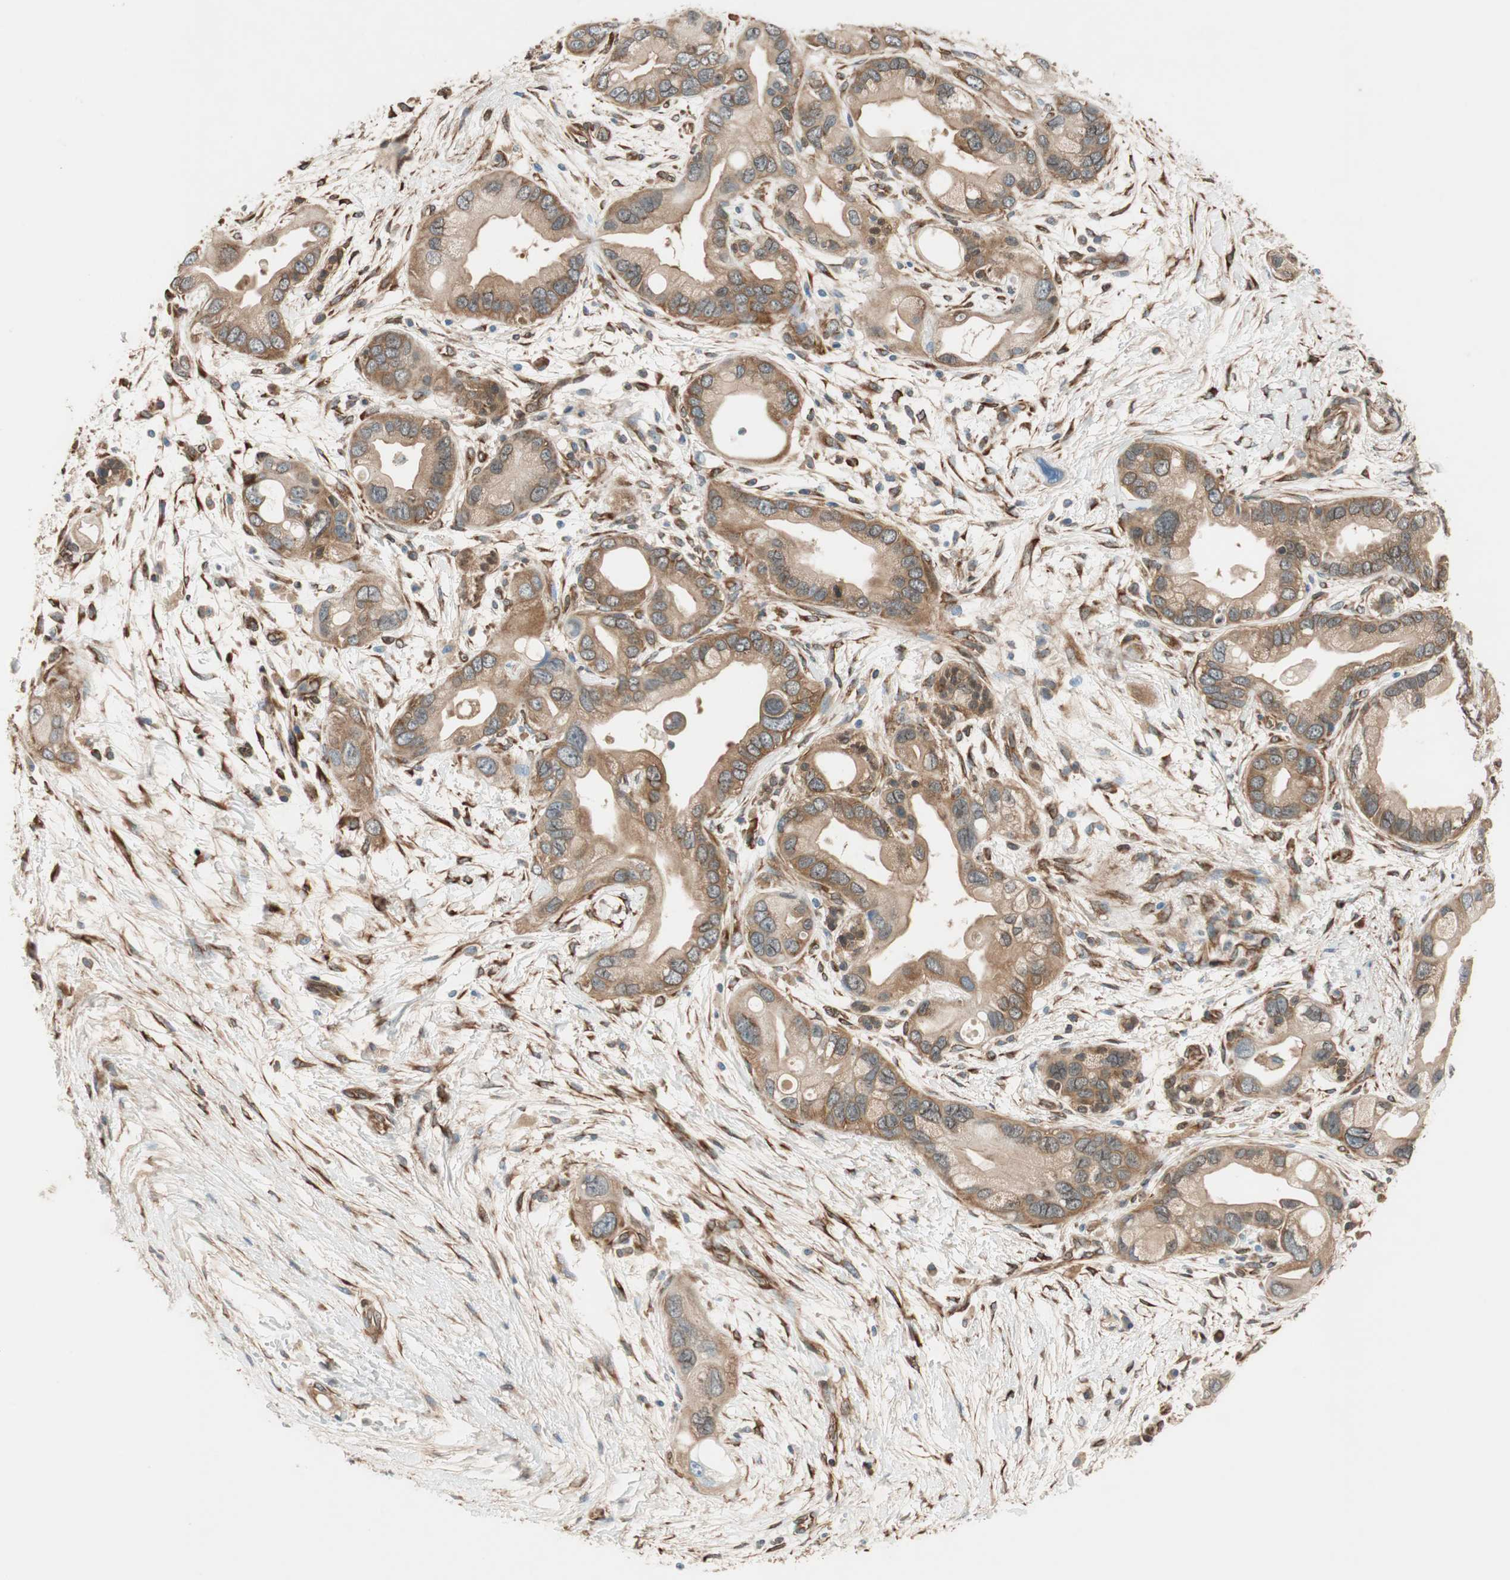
{"staining": {"intensity": "moderate", "quantity": ">75%", "location": "cytoplasmic/membranous"}, "tissue": "pancreatic cancer", "cell_type": "Tumor cells", "image_type": "cancer", "snomed": [{"axis": "morphology", "description": "Adenocarcinoma, NOS"}, {"axis": "topography", "description": "Pancreas"}], "caption": "Human pancreatic cancer stained for a protein (brown) exhibits moderate cytoplasmic/membranous positive staining in about >75% of tumor cells.", "gene": "WASL", "patient": {"sex": "female", "age": 77}}